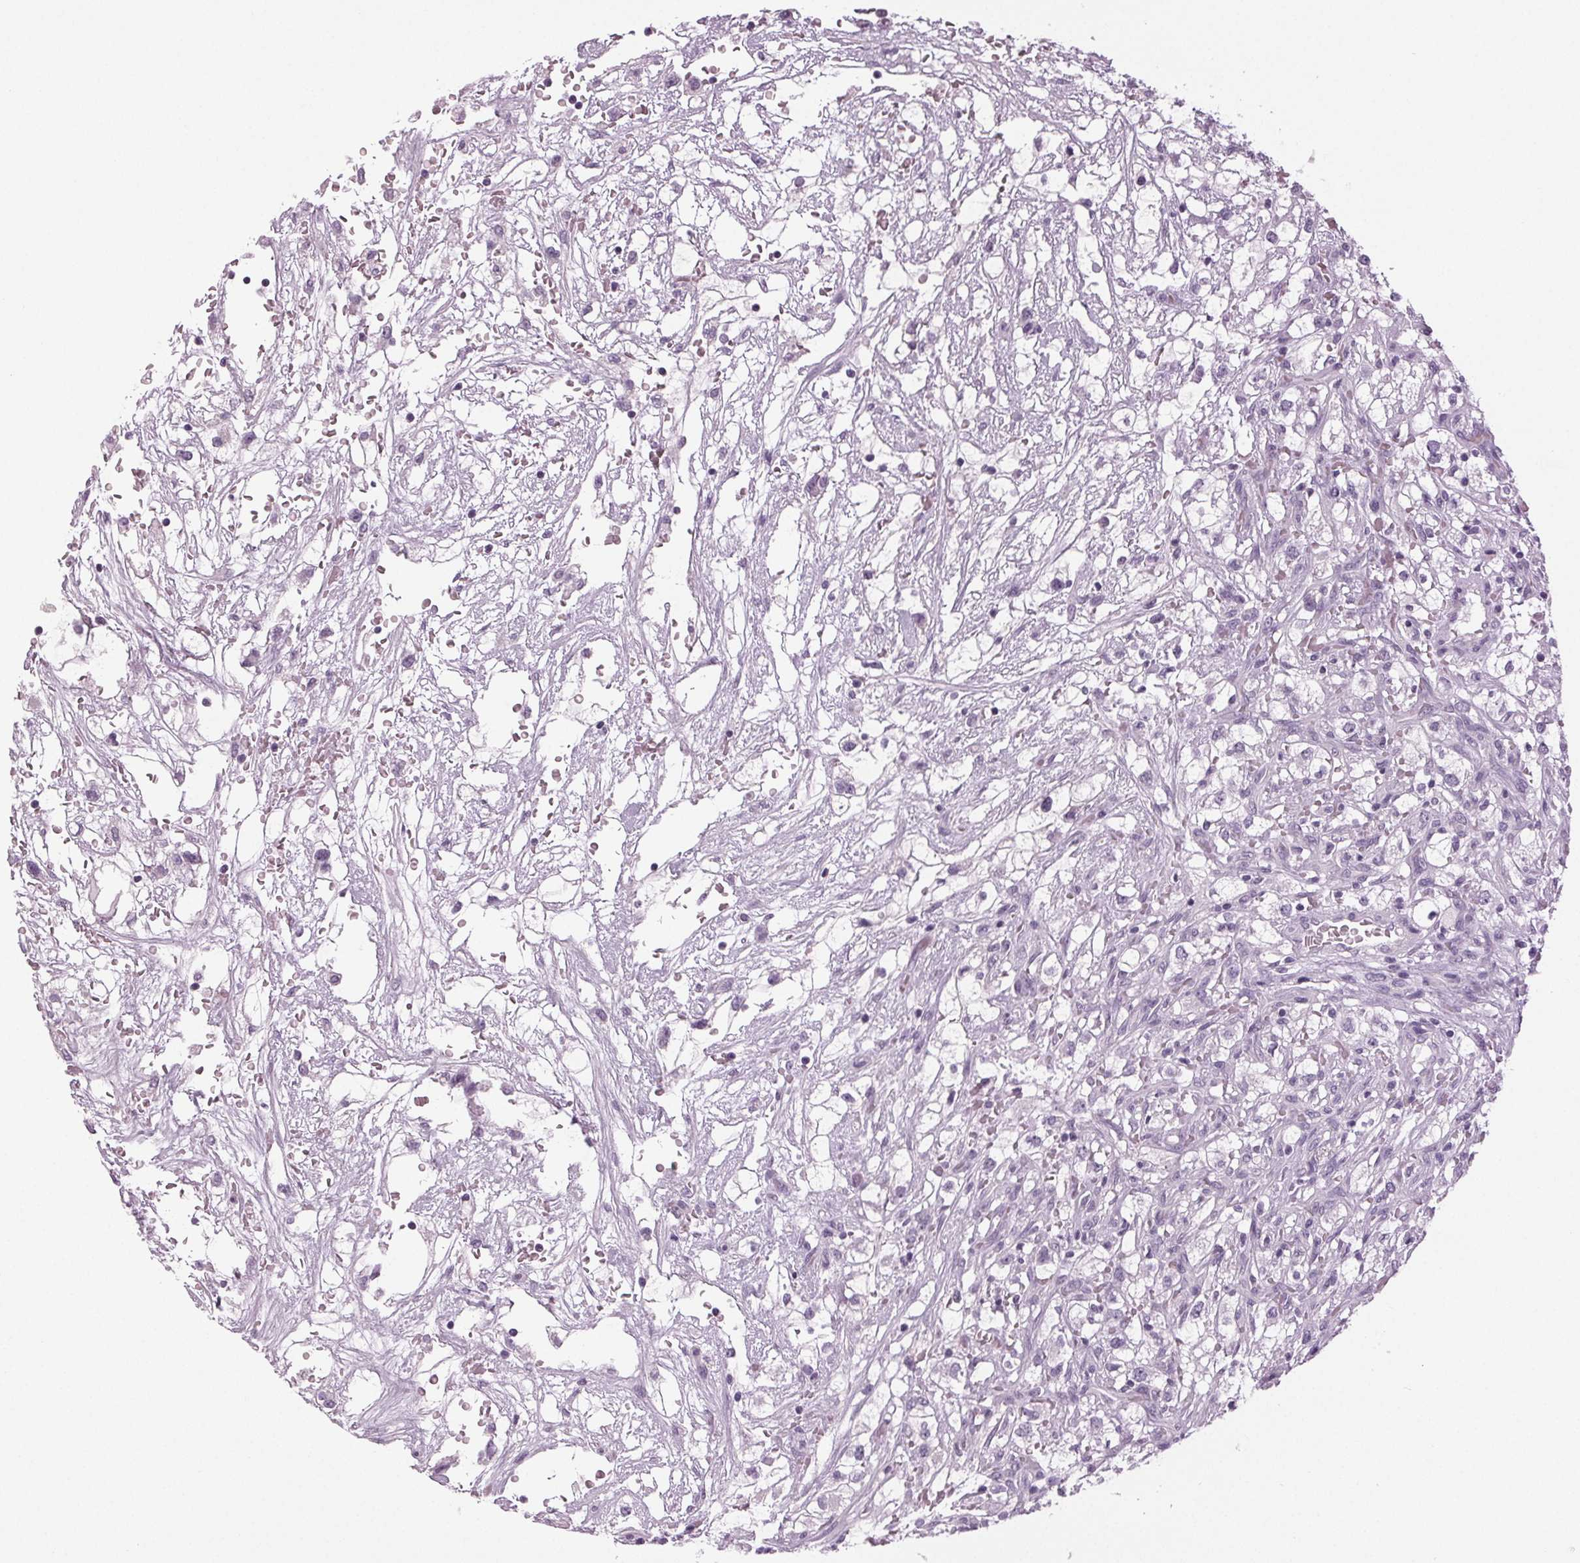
{"staining": {"intensity": "negative", "quantity": "none", "location": "none"}, "tissue": "renal cancer", "cell_type": "Tumor cells", "image_type": "cancer", "snomed": [{"axis": "morphology", "description": "Adenocarcinoma, NOS"}, {"axis": "topography", "description": "Kidney"}], "caption": "There is no significant staining in tumor cells of adenocarcinoma (renal).", "gene": "DNAH12", "patient": {"sex": "male", "age": 59}}